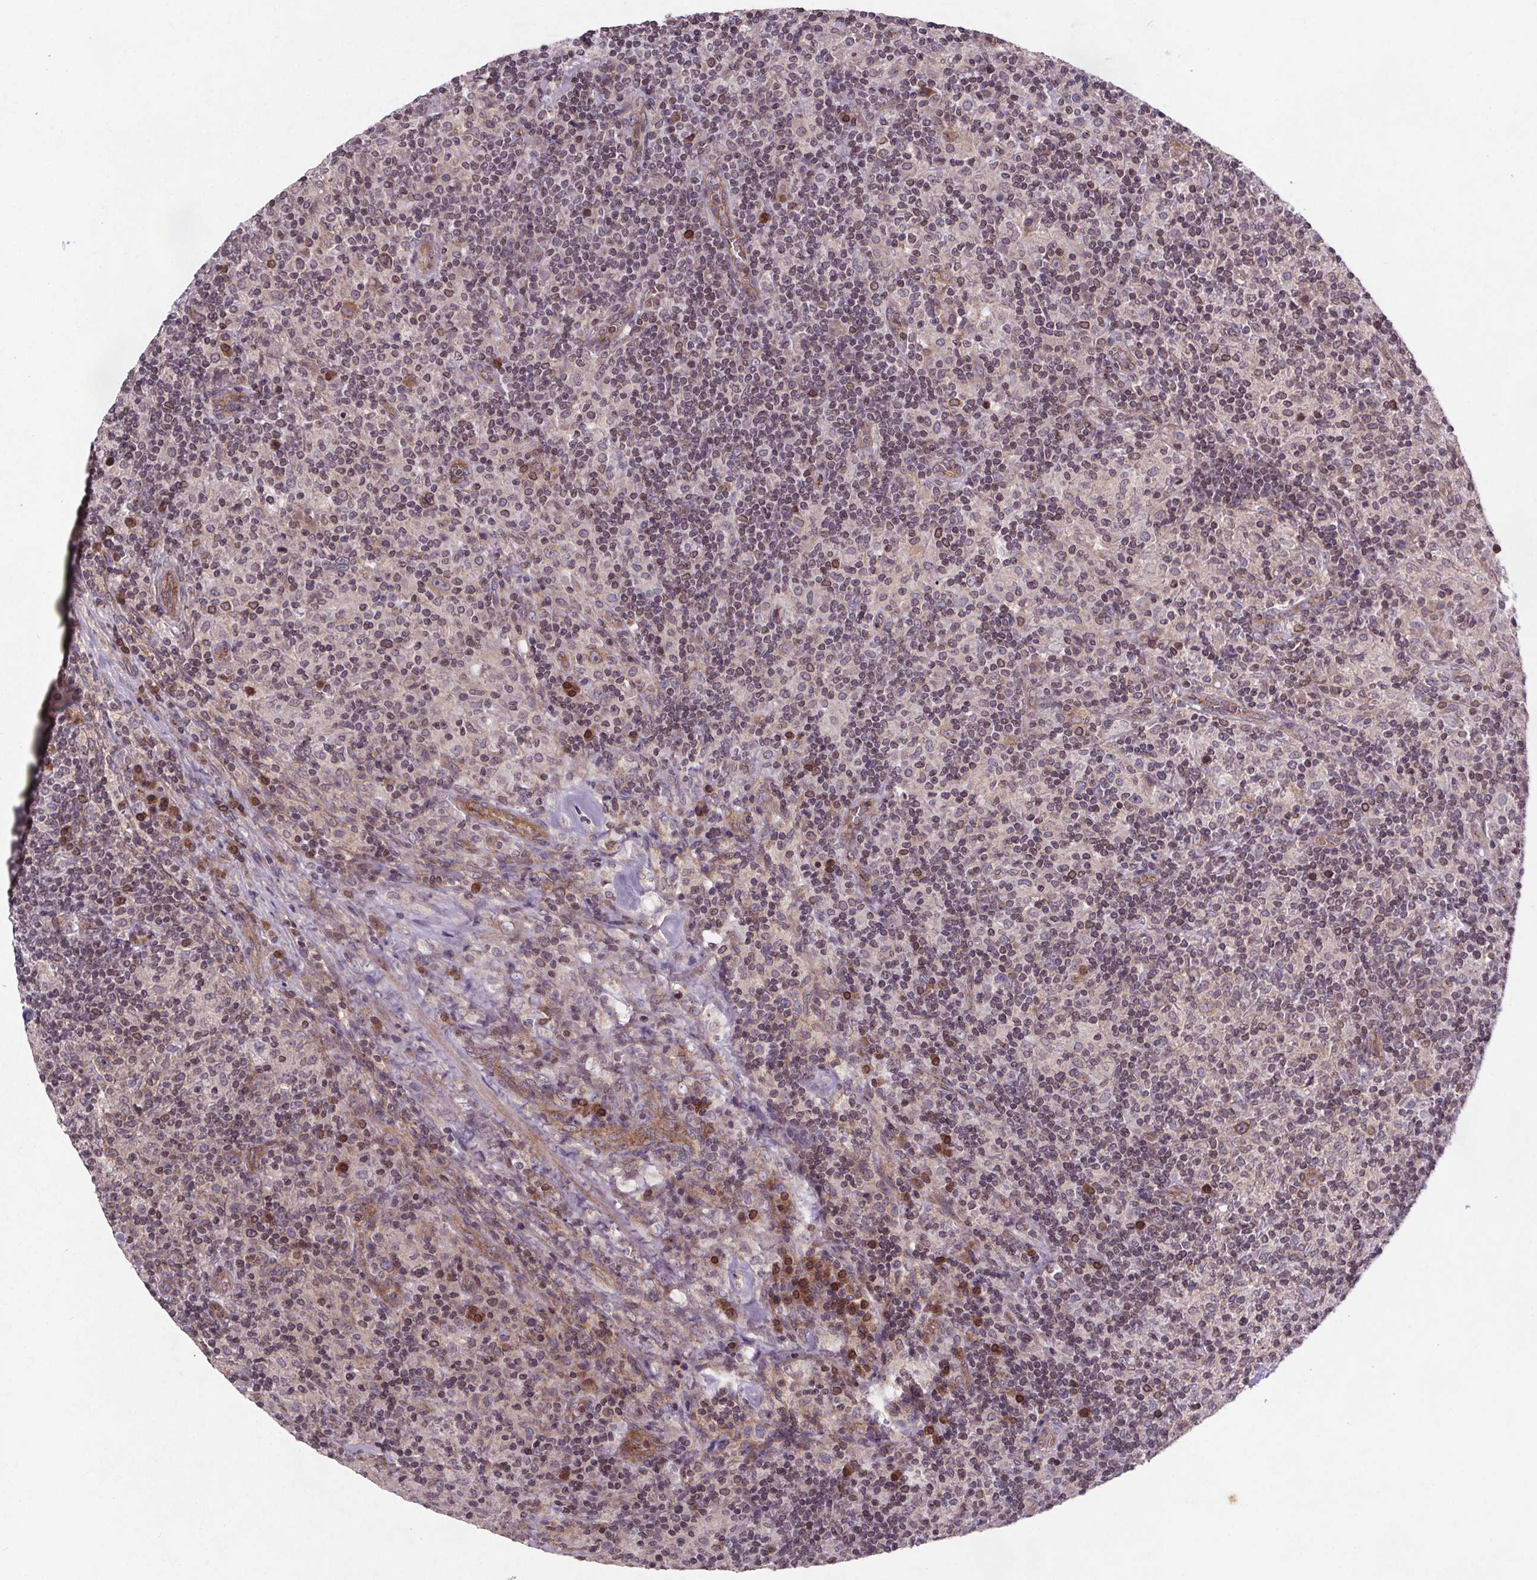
{"staining": {"intensity": "weak", "quantity": ">75%", "location": "cytoplasmic/membranous"}, "tissue": "lymphoma", "cell_type": "Tumor cells", "image_type": "cancer", "snomed": [{"axis": "morphology", "description": "Hodgkin's disease, NOS"}, {"axis": "topography", "description": "Lymph node"}], "caption": "Immunohistochemistry (IHC) micrograph of neoplastic tissue: lymphoma stained using immunohistochemistry shows low levels of weak protein expression localized specifically in the cytoplasmic/membranous of tumor cells, appearing as a cytoplasmic/membranous brown color.", "gene": "STRN3", "patient": {"sex": "male", "age": 70}}